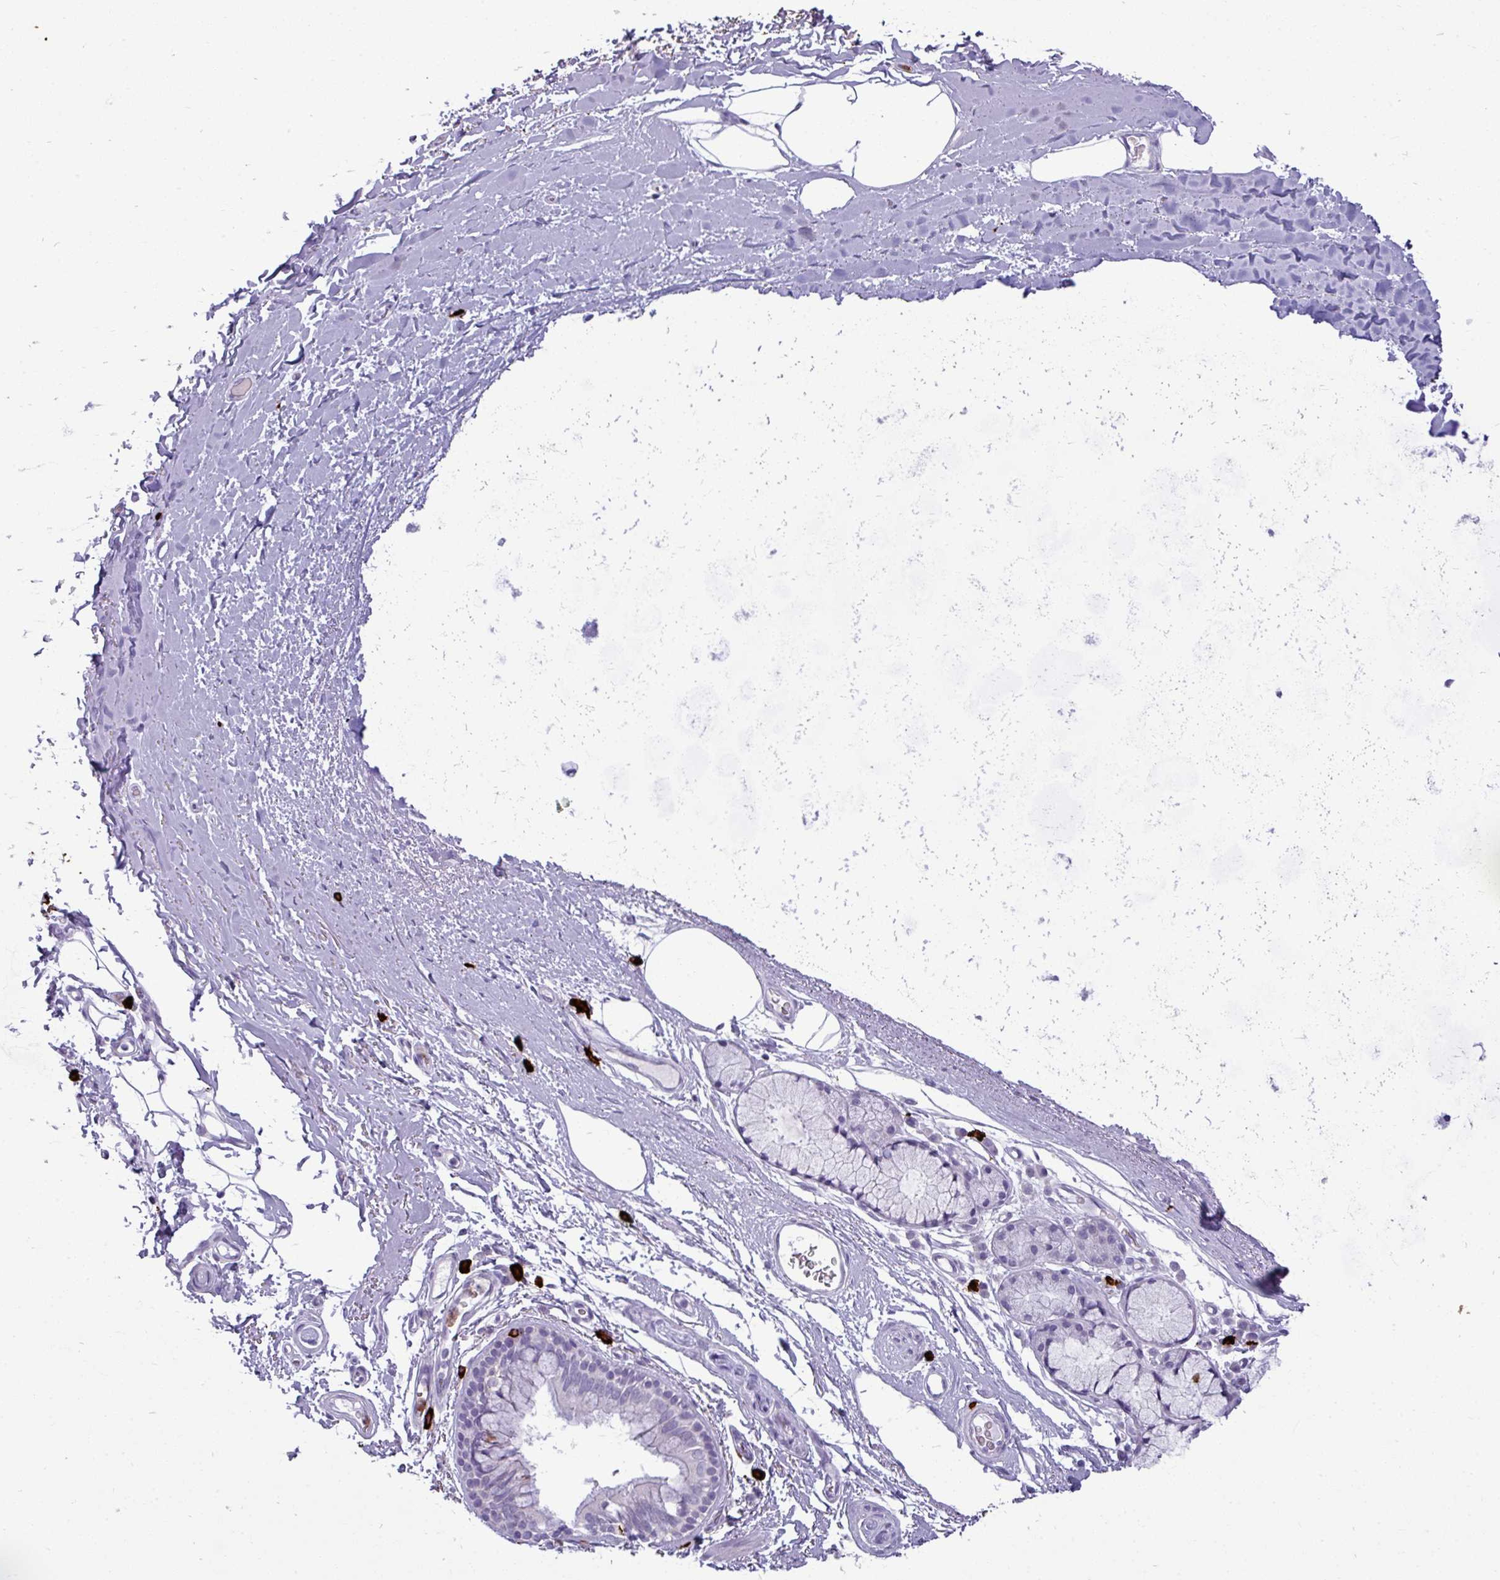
{"staining": {"intensity": "negative", "quantity": "none", "location": "none"}, "tissue": "adipose tissue", "cell_type": "Adipocytes", "image_type": "normal", "snomed": [{"axis": "morphology", "description": "Normal tissue, NOS"}, {"axis": "topography", "description": "Cartilage tissue"}, {"axis": "topography", "description": "Bronchus"}], "caption": "Adipose tissue was stained to show a protein in brown. There is no significant positivity in adipocytes. (Immunohistochemistry, brightfield microscopy, high magnification).", "gene": "TRIM39", "patient": {"sex": "female", "age": 72}}